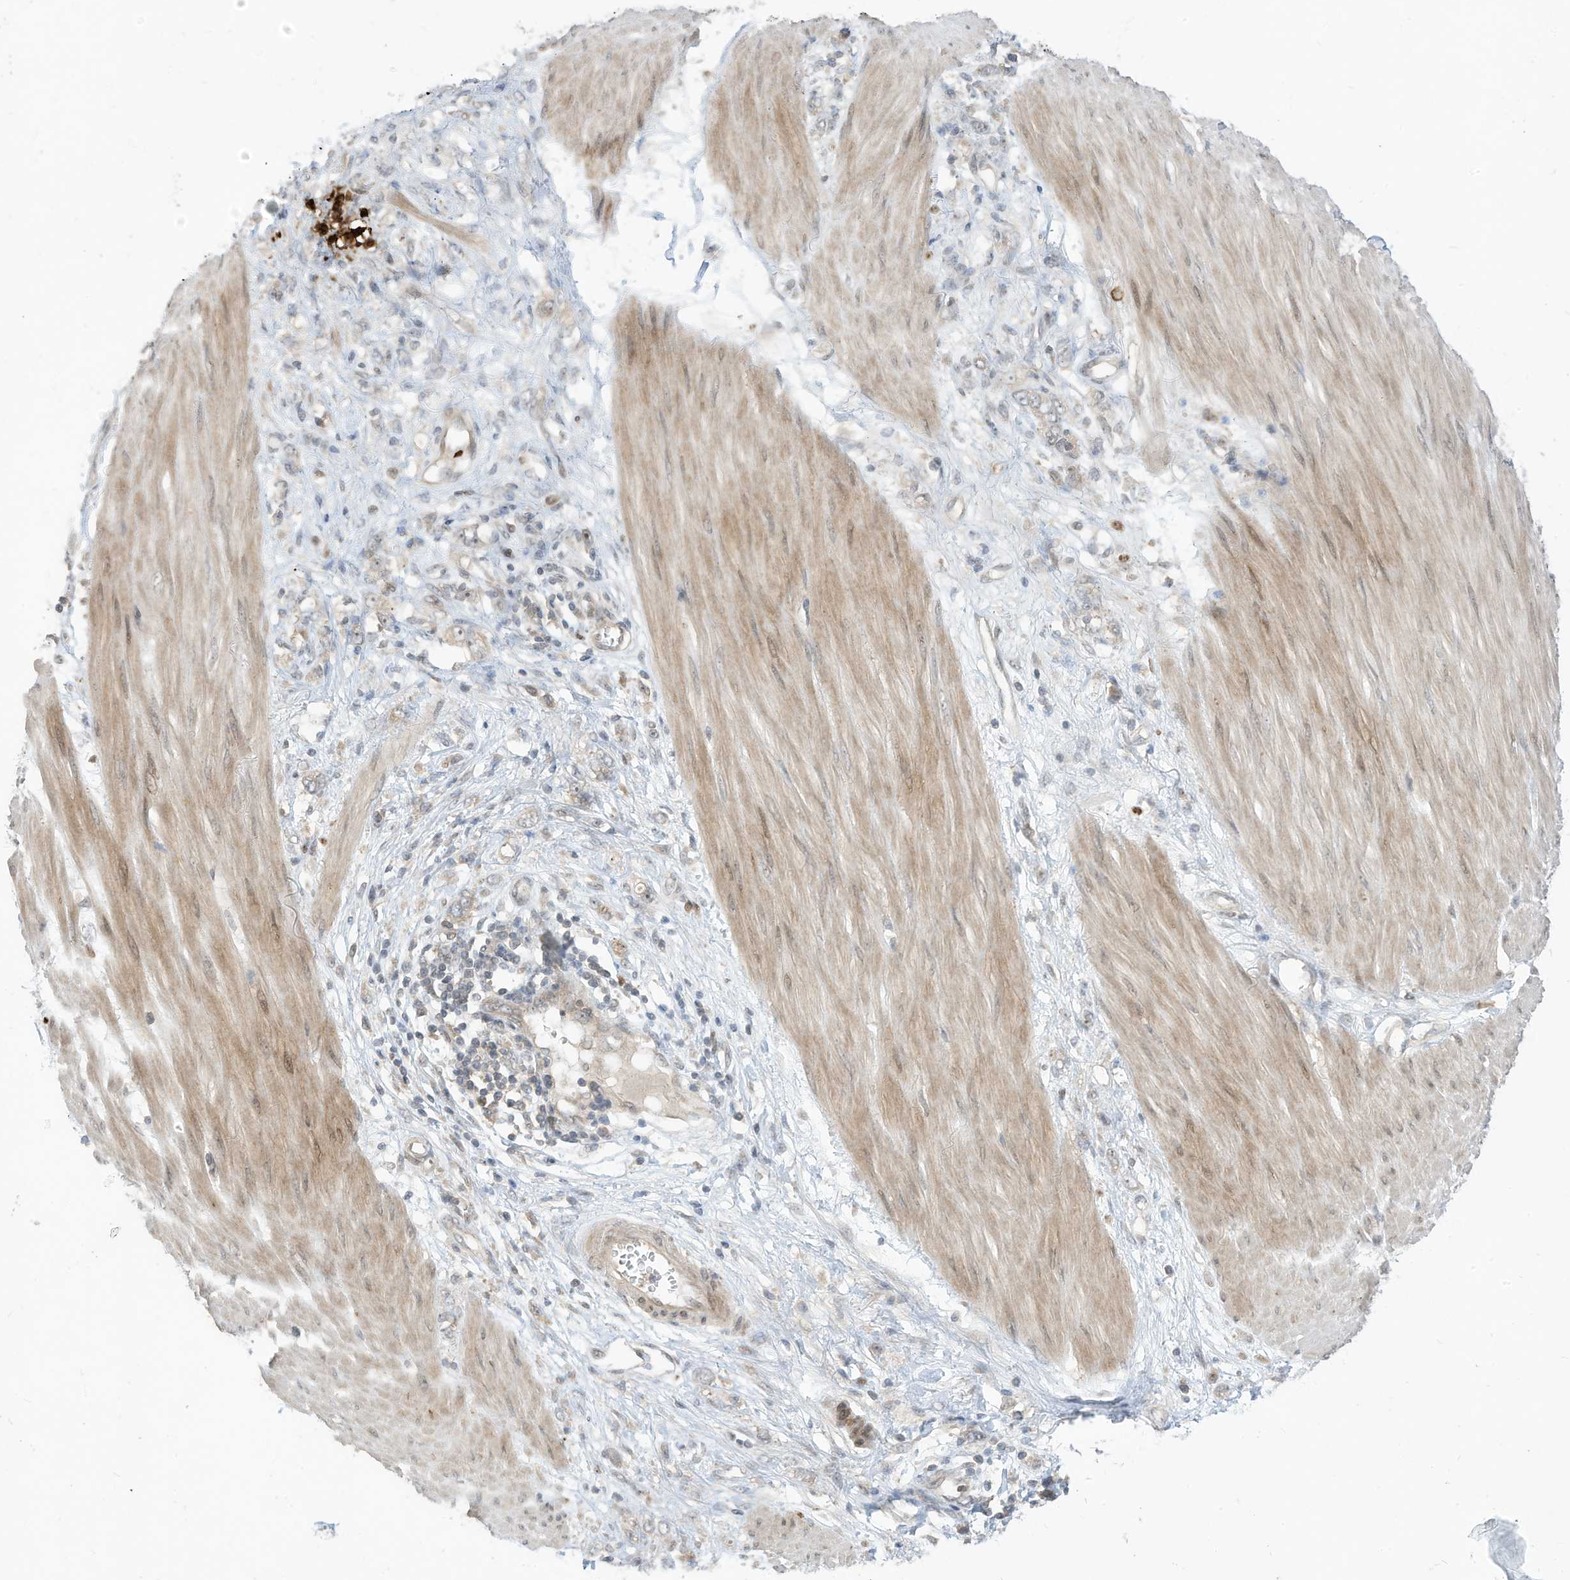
{"staining": {"intensity": "negative", "quantity": "none", "location": "none"}, "tissue": "stomach cancer", "cell_type": "Tumor cells", "image_type": "cancer", "snomed": [{"axis": "morphology", "description": "Adenocarcinoma, NOS"}, {"axis": "topography", "description": "Stomach"}], "caption": "This photomicrograph is of stomach cancer stained with immunohistochemistry to label a protein in brown with the nuclei are counter-stained blue. There is no expression in tumor cells. (Brightfield microscopy of DAB (3,3'-diaminobenzidine) IHC at high magnification).", "gene": "CNKSR1", "patient": {"sex": "female", "age": 76}}